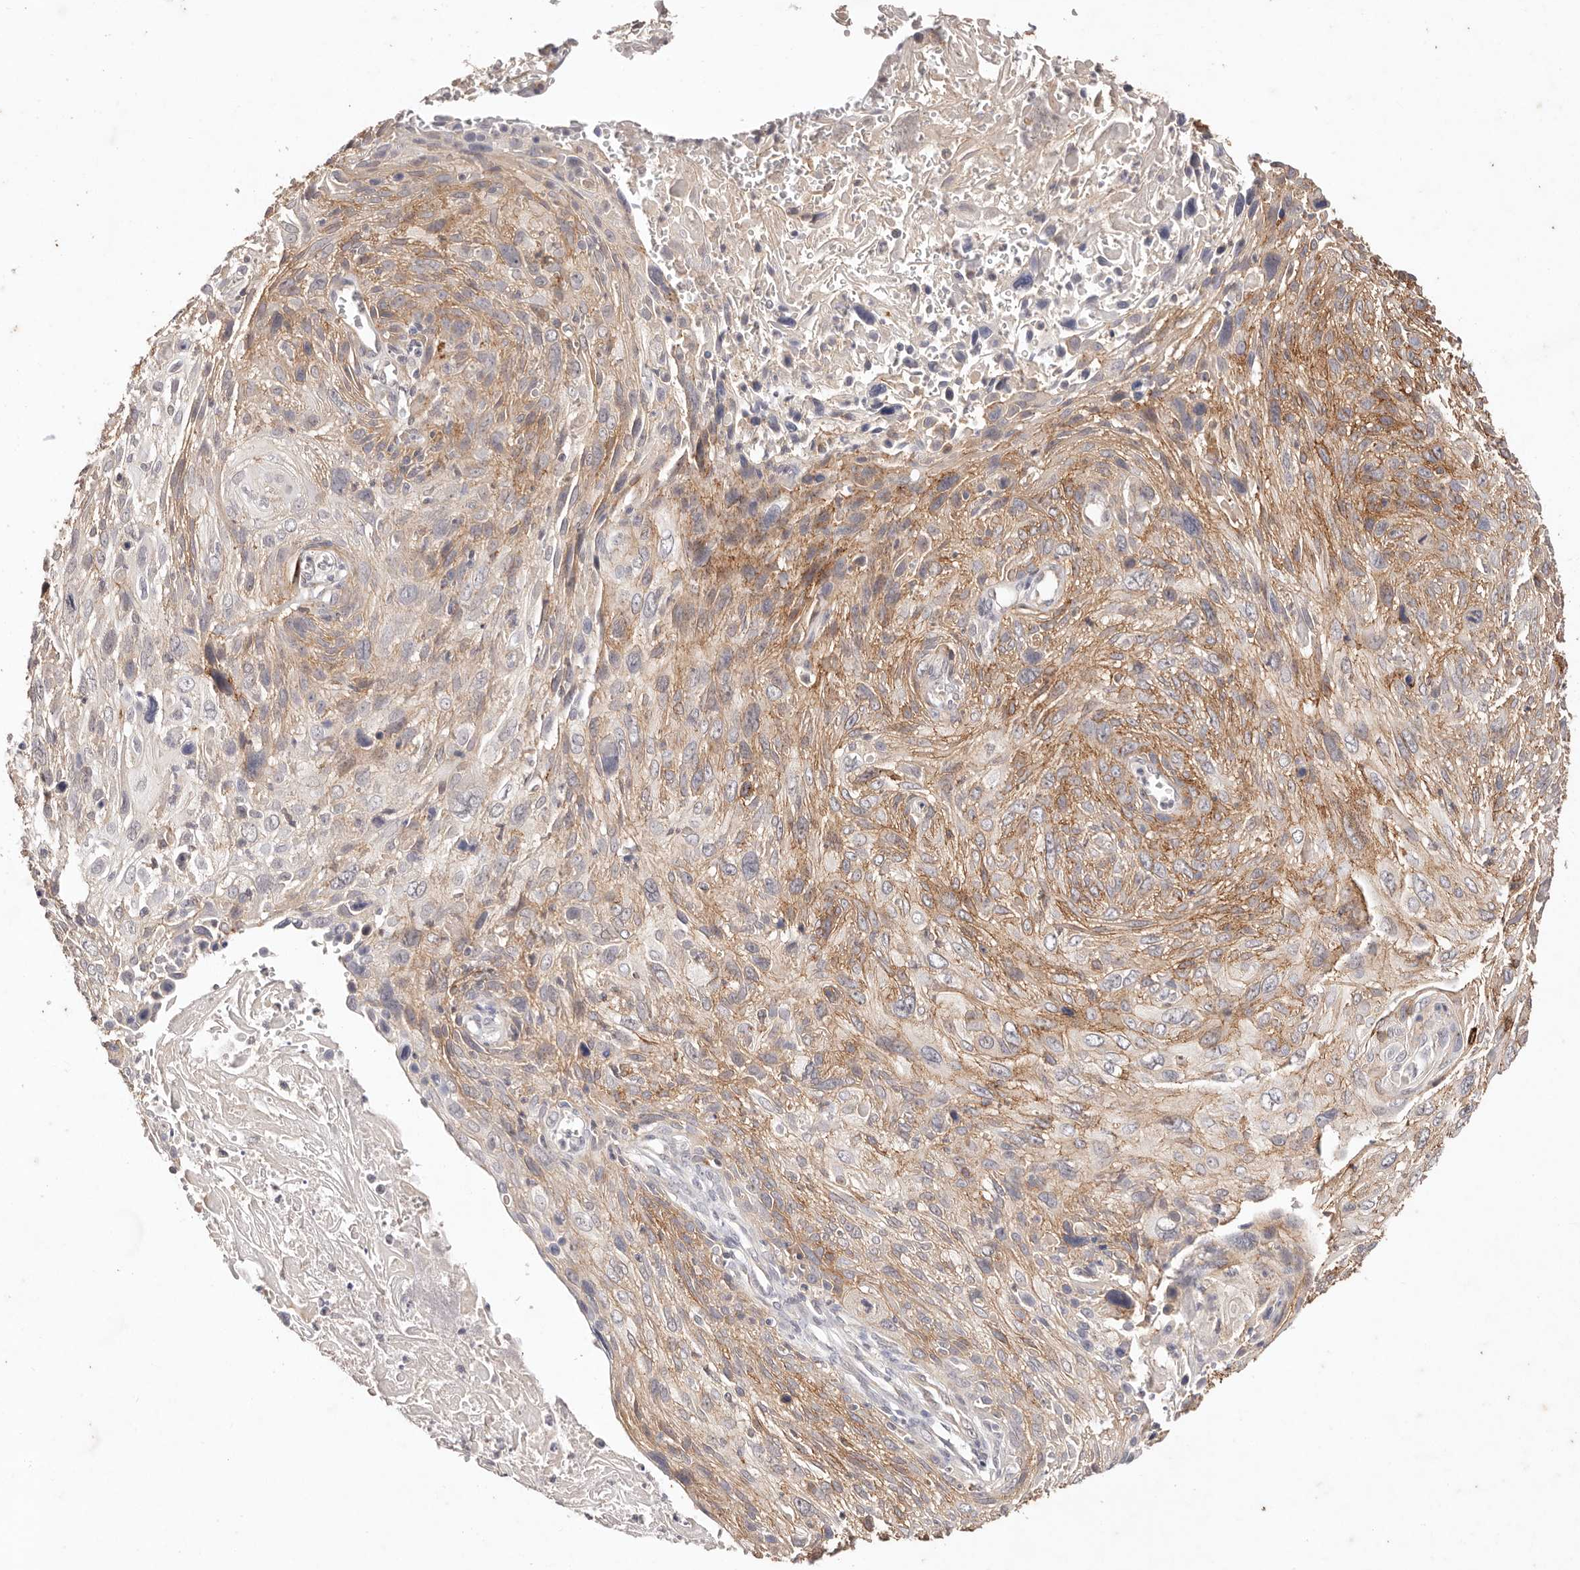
{"staining": {"intensity": "moderate", "quantity": "25%-75%", "location": "cytoplasmic/membranous"}, "tissue": "cervical cancer", "cell_type": "Tumor cells", "image_type": "cancer", "snomed": [{"axis": "morphology", "description": "Squamous cell carcinoma, NOS"}, {"axis": "topography", "description": "Cervix"}], "caption": "DAB (3,3'-diaminobenzidine) immunohistochemical staining of cervical cancer (squamous cell carcinoma) shows moderate cytoplasmic/membranous protein expression in approximately 25%-75% of tumor cells.", "gene": "CXADR", "patient": {"sex": "female", "age": 51}}